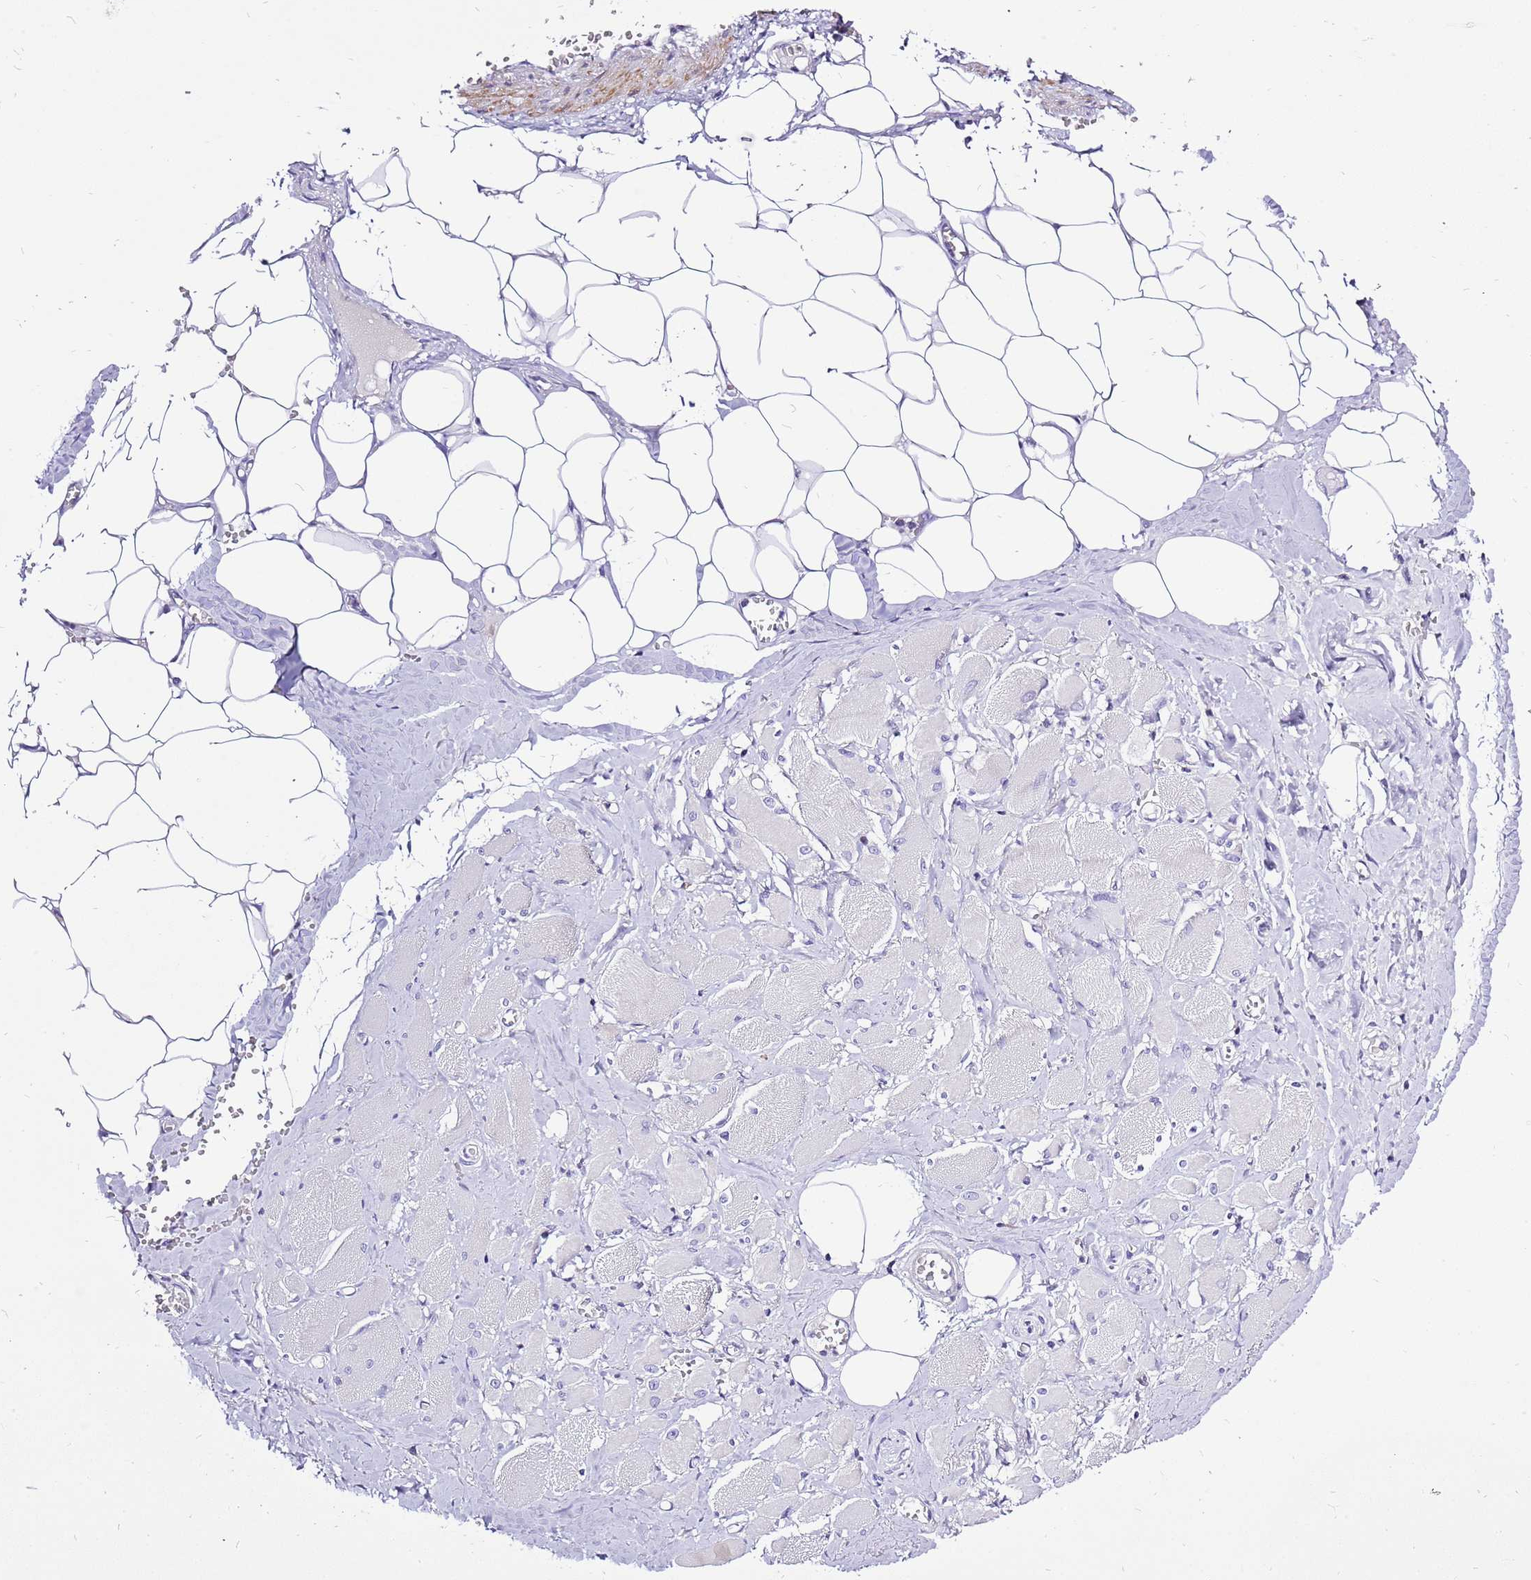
{"staining": {"intensity": "negative", "quantity": "none", "location": "none"}, "tissue": "skeletal muscle", "cell_type": "Myocytes", "image_type": "normal", "snomed": [{"axis": "morphology", "description": "Normal tissue, NOS"}, {"axis": "morphology", "description": "Basal cell carcinoma"}, {"axis": "topography", "description": "Skeletal muscle"}], "caption": "DAB immunohistochemical staining of benign human skeletal muscle displays no significant expression in myocytes.", "gene": "GLCE", "patient": {"sex": "female", "age": 64}}